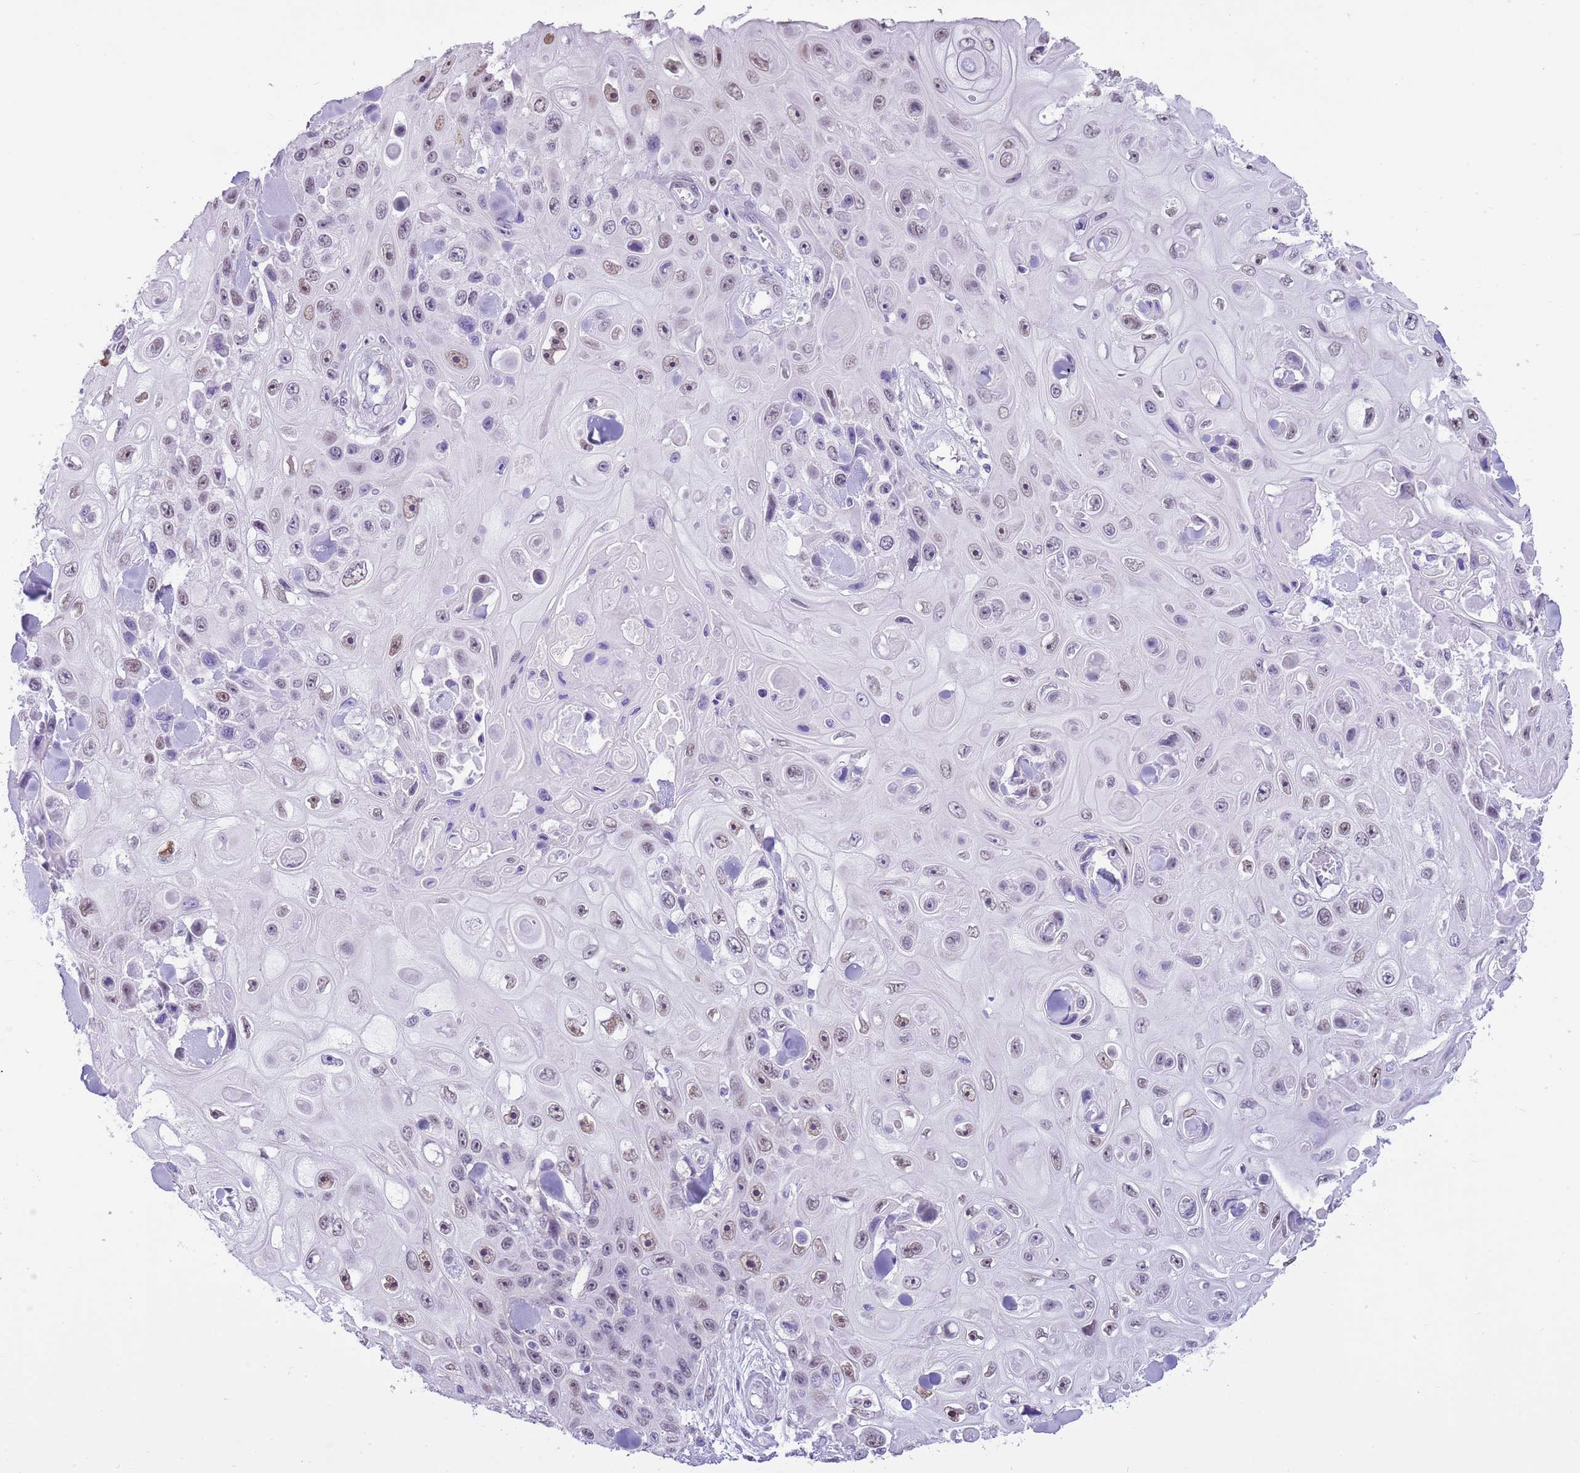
{"staining": {"intensity": "weak", "quantity": "<25%", "location": "nuclear"}, "tissue": "skin cancer", "cell_type": "Tumor cells", "image_type": "cancer", "snomed": [{"axis": "morphology", "description": "Squamous cell carcinoma, NOS"}, {"axis": "topography", "description": "Skin"}], "caption": "Immunohistochemistry photomicrograph of neoplastic tissue: human skin cancer stained with DAB demonstrates no significant protein positivity in tumor cells.", "gene": "PPP1R17", "patient": {"sex": "male", "age": 82}}